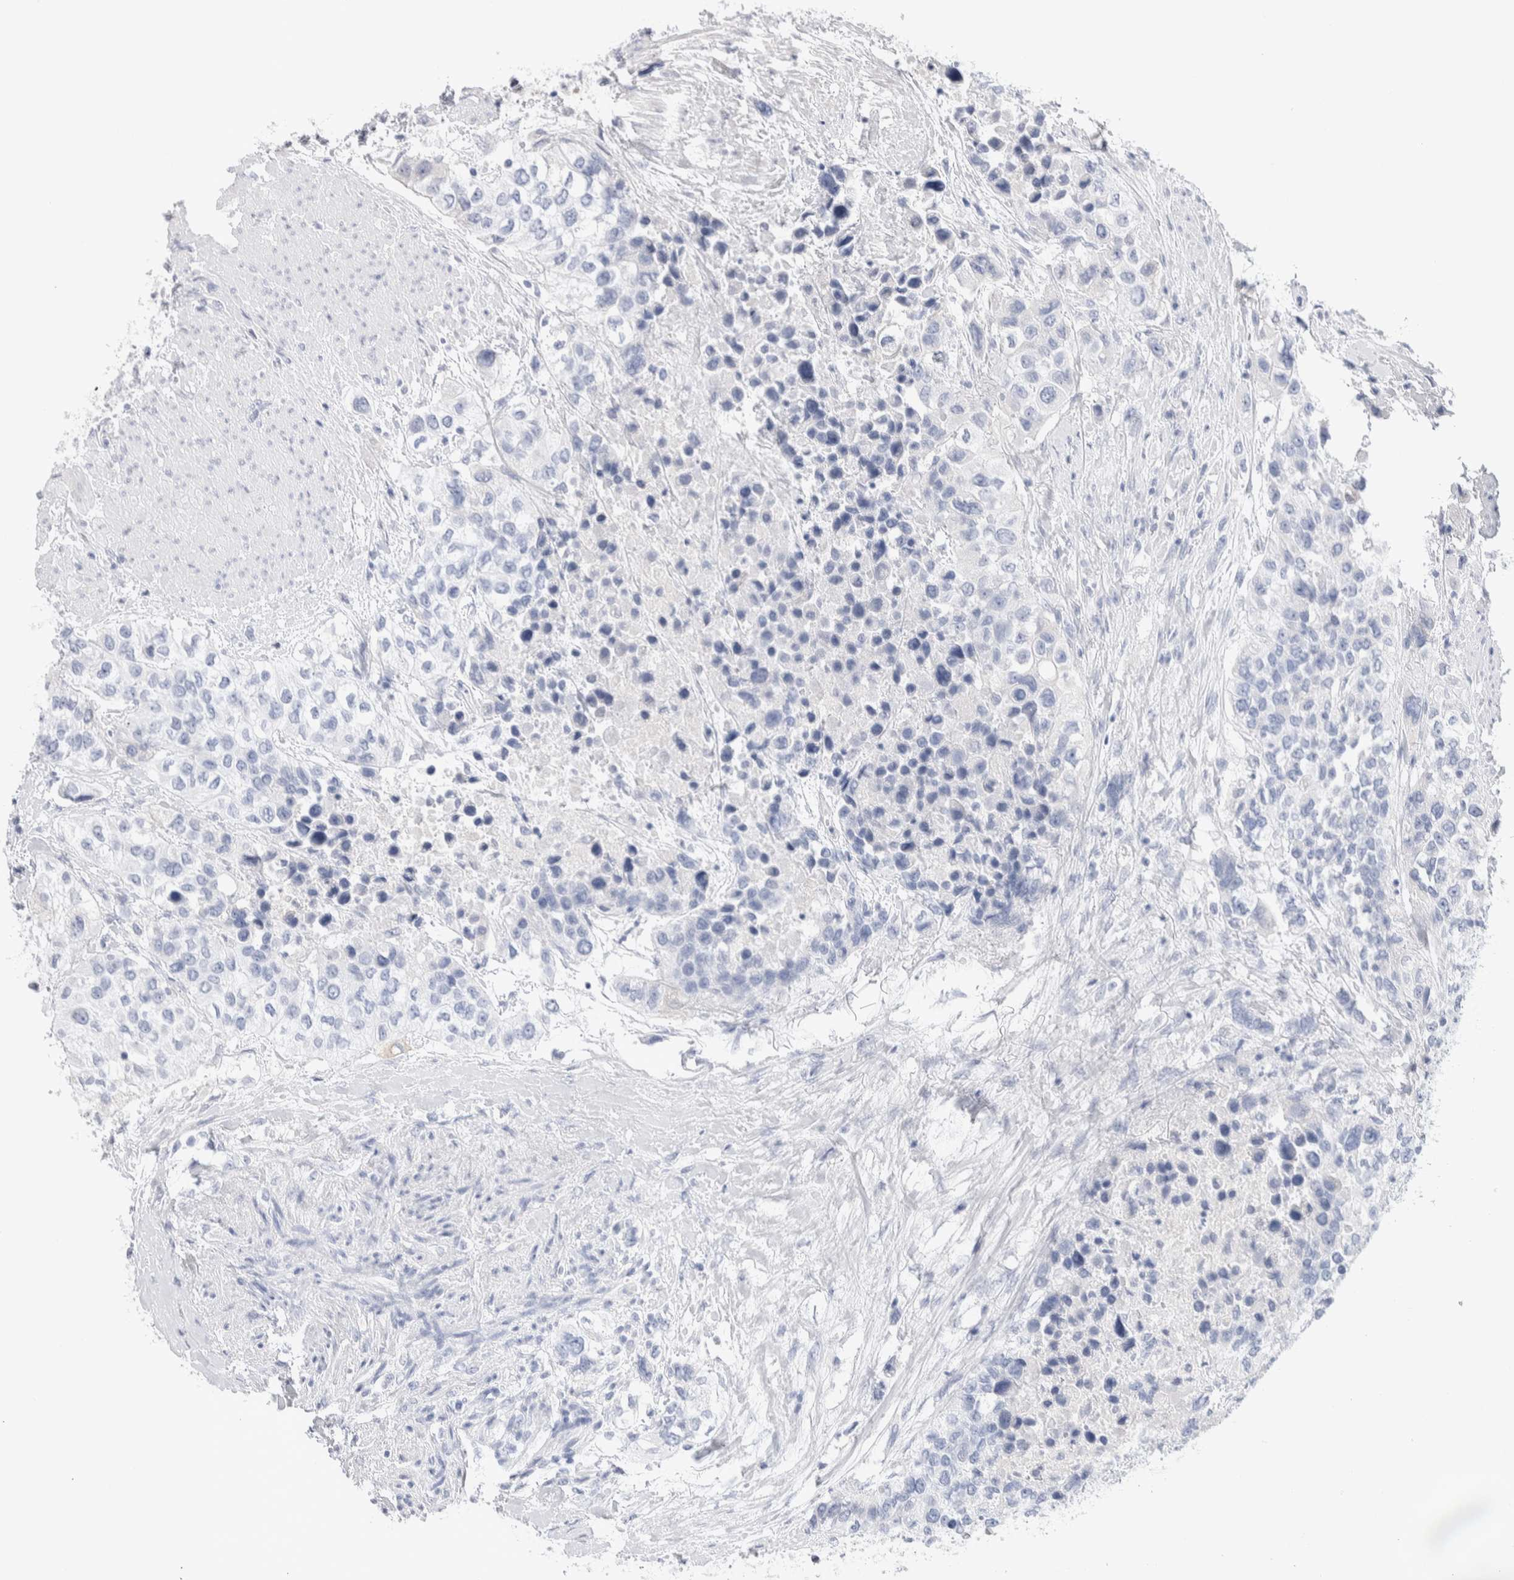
{"staining": {"intensity": "negative", "quantity": "none", "location": "none"}, "tissue": "urothelial cancer", "cell_type": "Tumor cells", "image_type": "cancer", "snomed": [{"axis": "morphology", "description": "Urothelial carcinoma, High grade"}, {"axis": "topography", "description": "Urinary bladder"}], "caption": "The histopathology image demonstrates no significant staining in tumor cells of urothelial carcinoma (high-grade).", "gene": "GDA", "patient": {"sex": "female", "age": 80}}